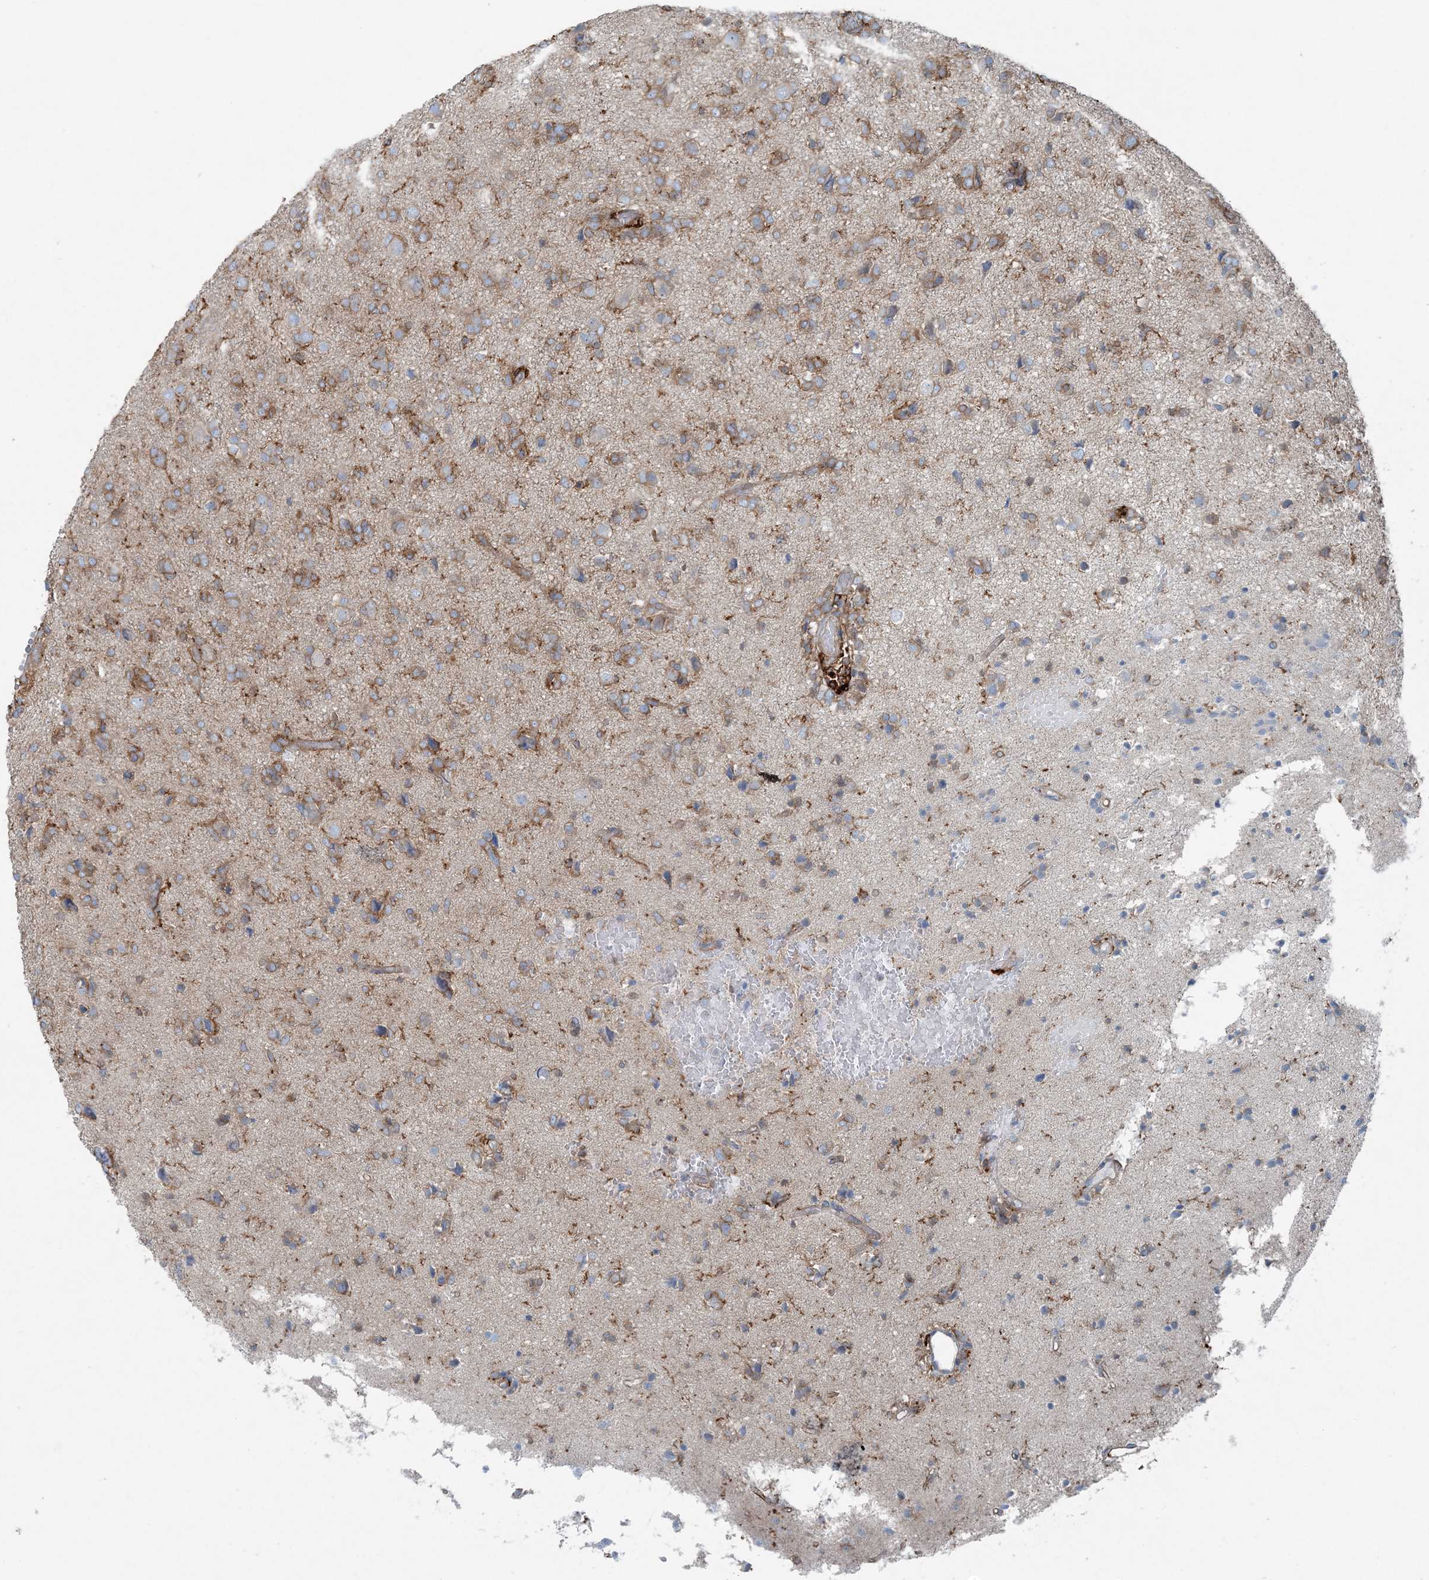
{"staining": {"intensity": "moderate", "quantity": ">75%", "location": "cytoplasmic/membranous"}, "tissue": "glioma", "cell_type": "Tumor cells", "image_type": "cancer", "snomed": [{"axis": "morphology", "description": "Glioma, malignant, High grade"}, {"axis": "topography", "description": "Brain"}], "caption": "Human malignant high-grade glioma stained with a brown dye exhibits moderate cytoplasmic/membranous positive positivity in about >75% of tumor cells.", "gene": "SNX2", "patient": {"sex": "female", "age": 59}}